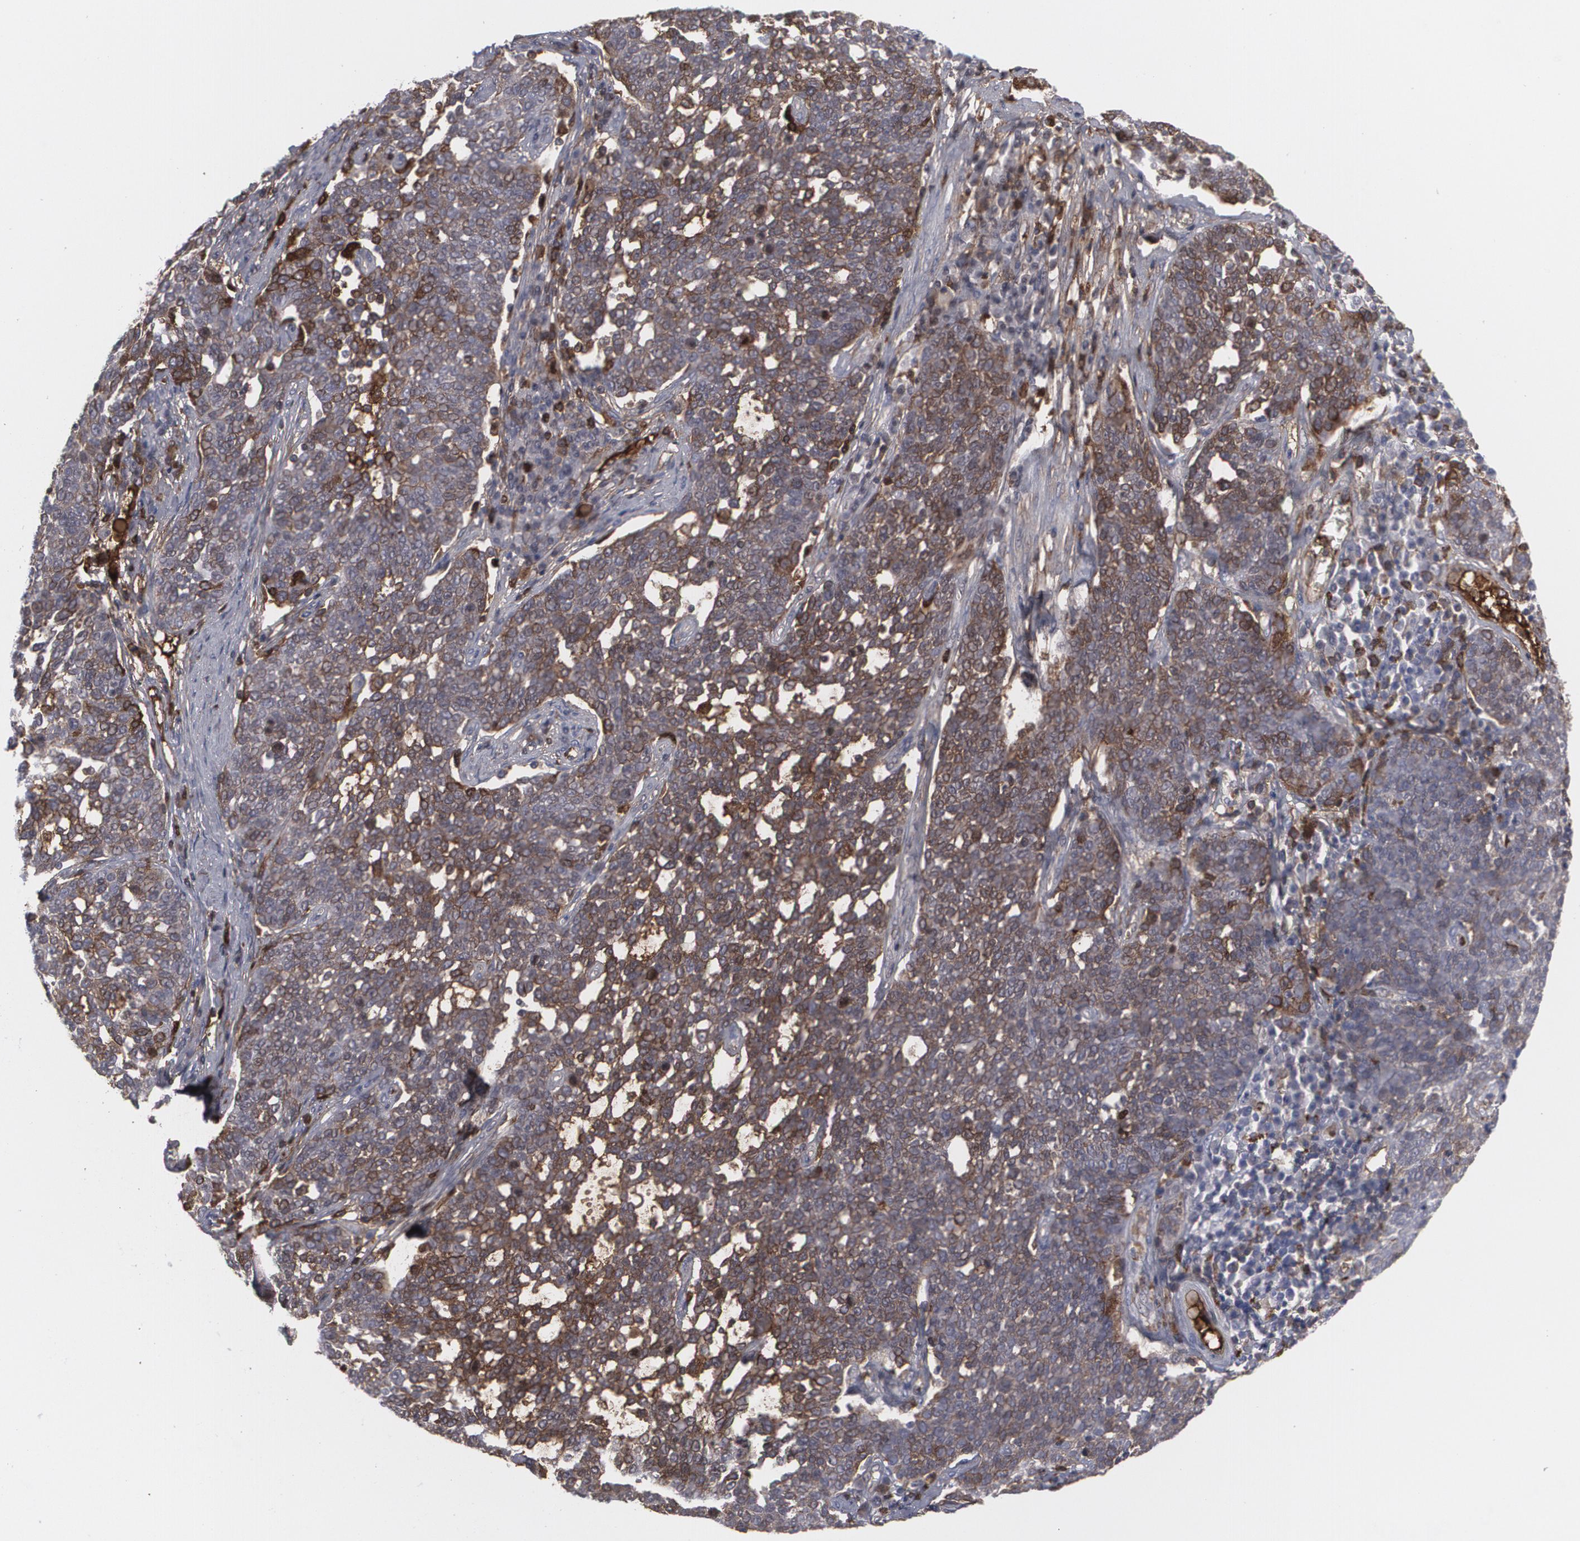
{"staining": {"intensity": "moderate", "quantity": "25%-75%", "location": "cytoplasmic/membranous"}, "tissue": "cervical cancer", "cell_type": "Tumor cells", "image_type": "cancer", "snomed": [{"axis": "morphology", "description": "Squamous cell carcinoma, NOS"}, {"axis": "topography", "description": "Cervix"}], "caption": "IHC staining of cervical squamous cell carcinoma, which displays medium levels of moderate cytoplasmic/membranous positivity in approximately 25%-75% of tumor cells indicating moderate cytoplasmic/membranous protein expression. The staining was performed using DAB (3,3'-diaminobenzidine) (brown) for protein detection and nuclei were counterstained in hematoxylin (blue).", "gene": "LRG1", "patient": {"sex": "female", "age": 40}}